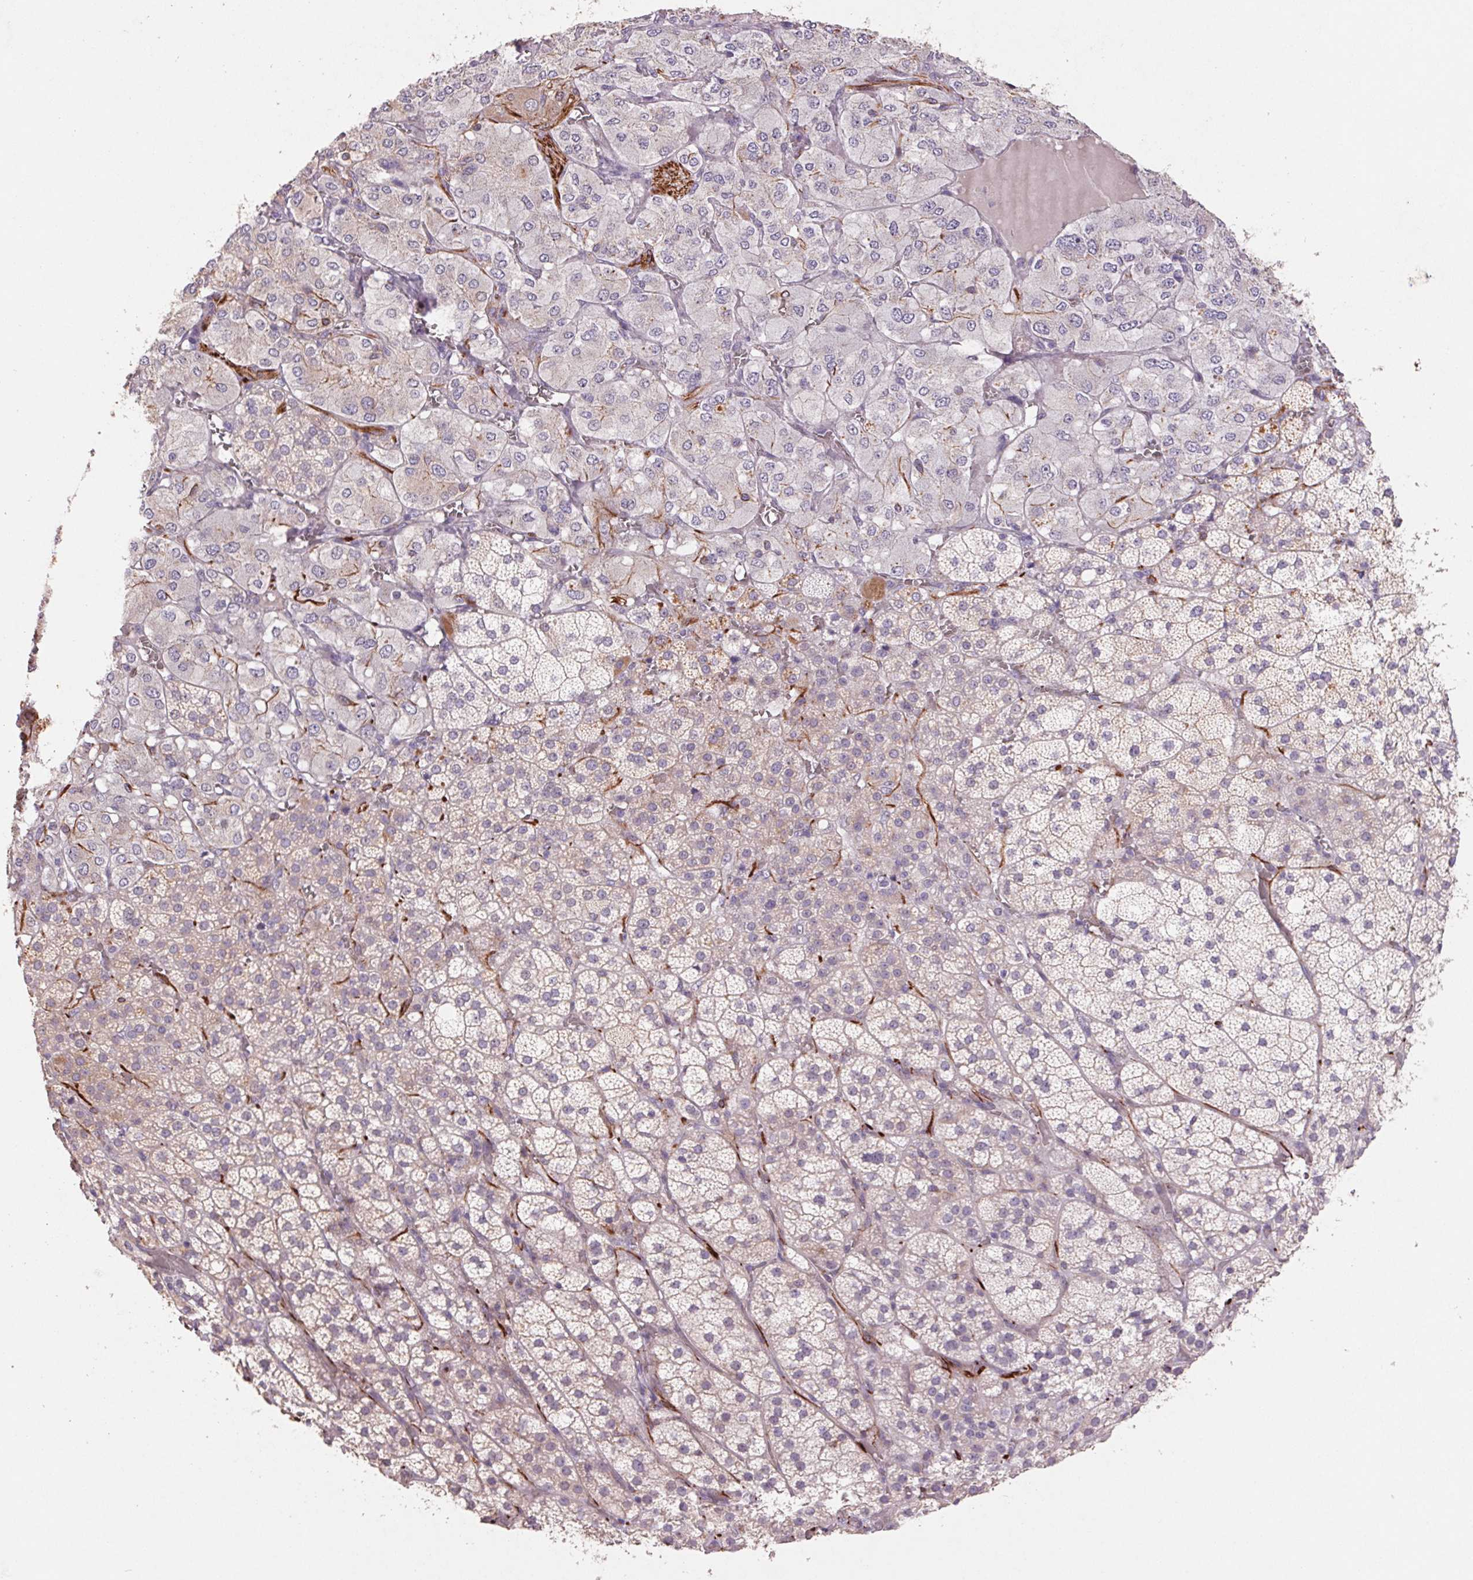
{"staining": {"intensity": "moderate", "quantity": "<25%", "location": "cytoplasmic/membranous"}, "tissue": "adrenal gland", "cell_type": "Glandular cells", "image_type": "normal", "snomed": [{"axis": "morphology", "description": "Normal tissue, NOS"}, {"axis": "topography", "description": "Adrenal gland"}], "caption": "Immunohistochemistry of normal human adrenal gland displays low levels of moderate cytoplasmic/membranous expression in about <25% of glandular cells.", "gene": "GRM2", "patient": {"sex": "female", "age": 60}}